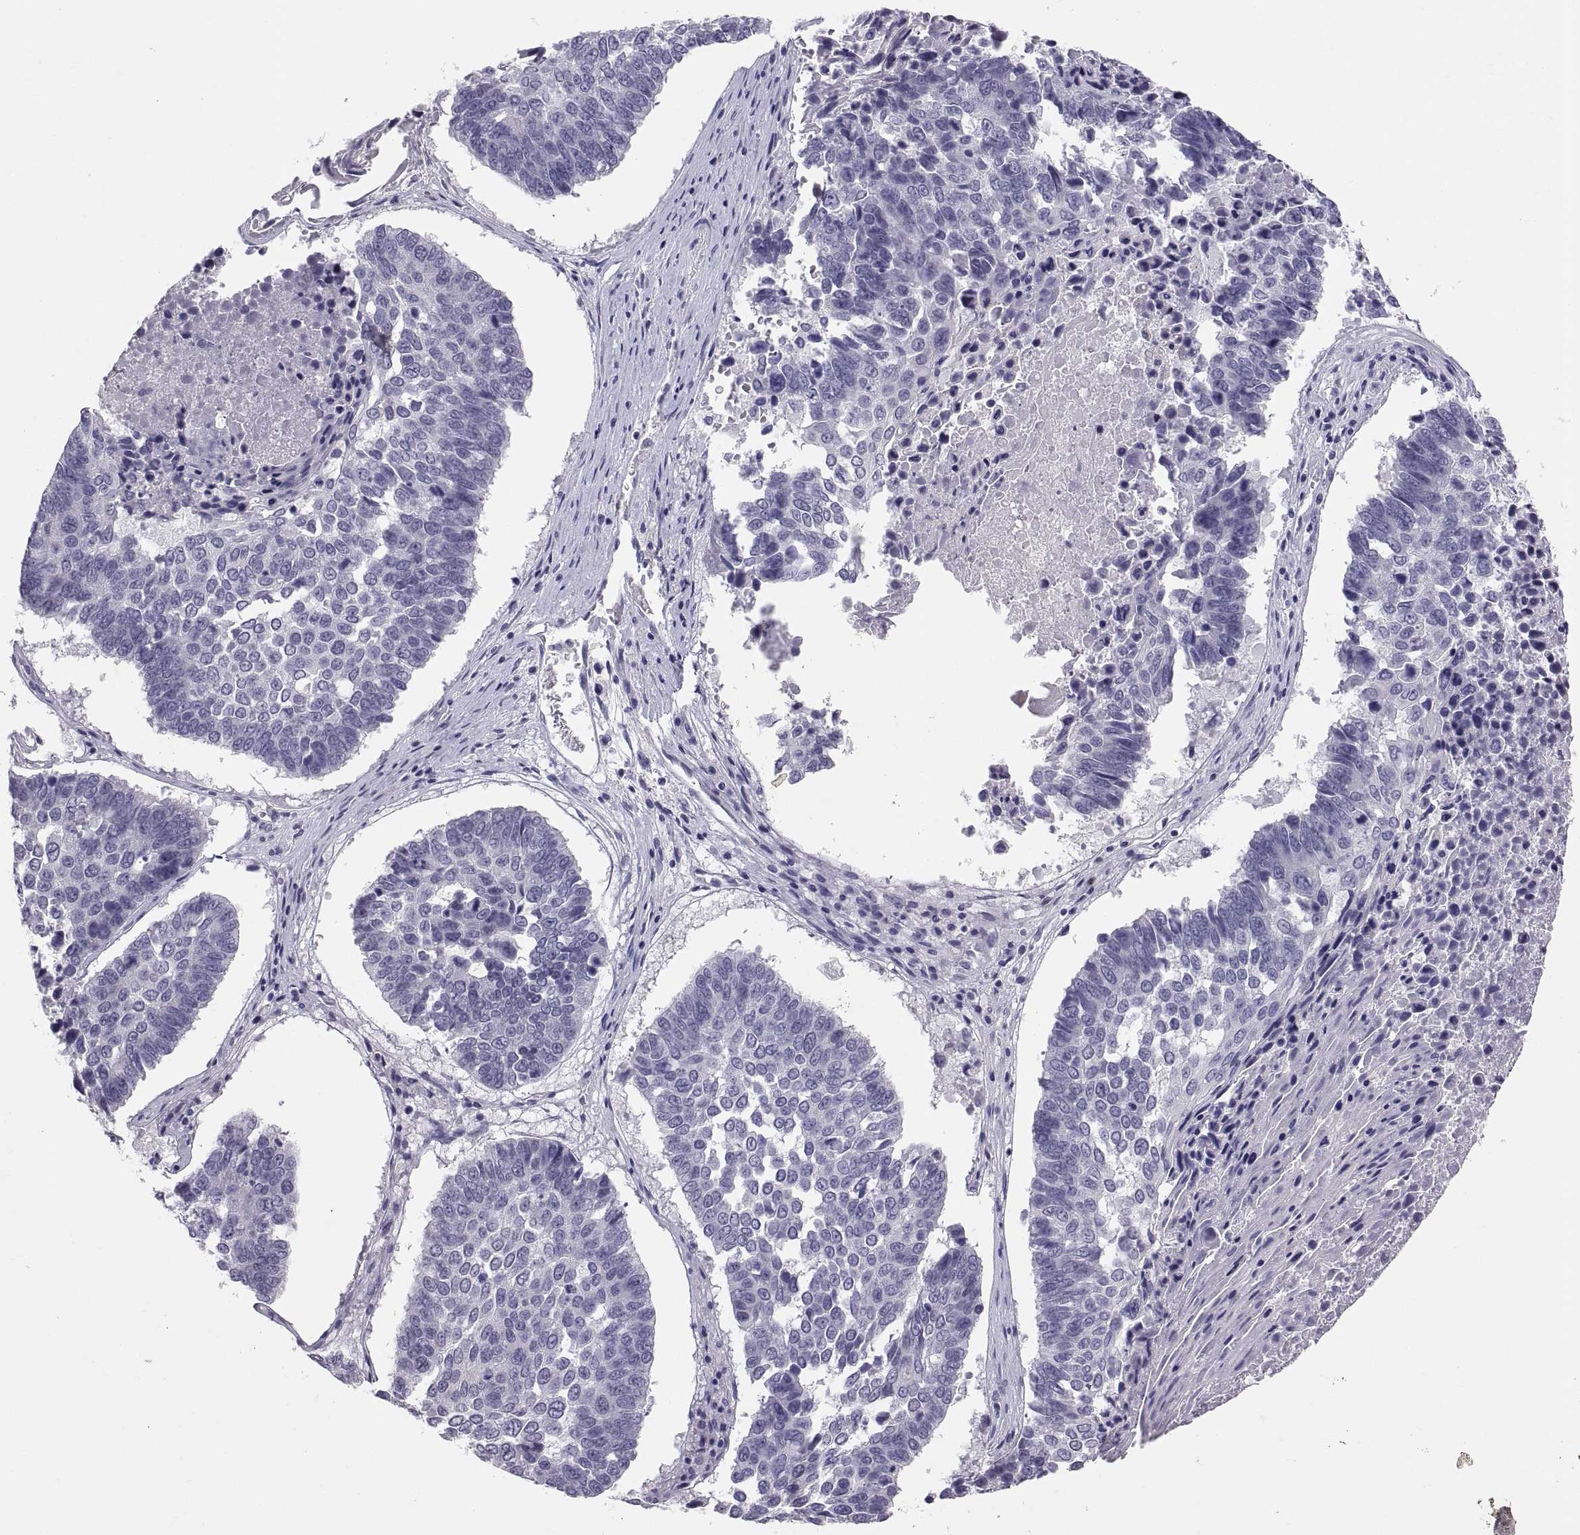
{"staining": {"intensity": "negative", "quantity": "none", "location": "none"}, "tissue": "lung cancer", "cell_type": "Tumor cells", "image_type": "cancer", "snomed": [{"axis": "morphology", "description": "Squamous cell carcinoma, NOS"}, {"axis": "topography", "description": "Lung"}], "caption": "Tumor cells are negative for brown protein staining in lung cancer (squamous cell carcinoma). The staining was performed using DAB to visualize the protein expression in brown, while the nuclei were stained in blue with hematoxylin (Magnification: 20x).", "gene": "PTN", "patient": {"sex": "male", "age": 73}}